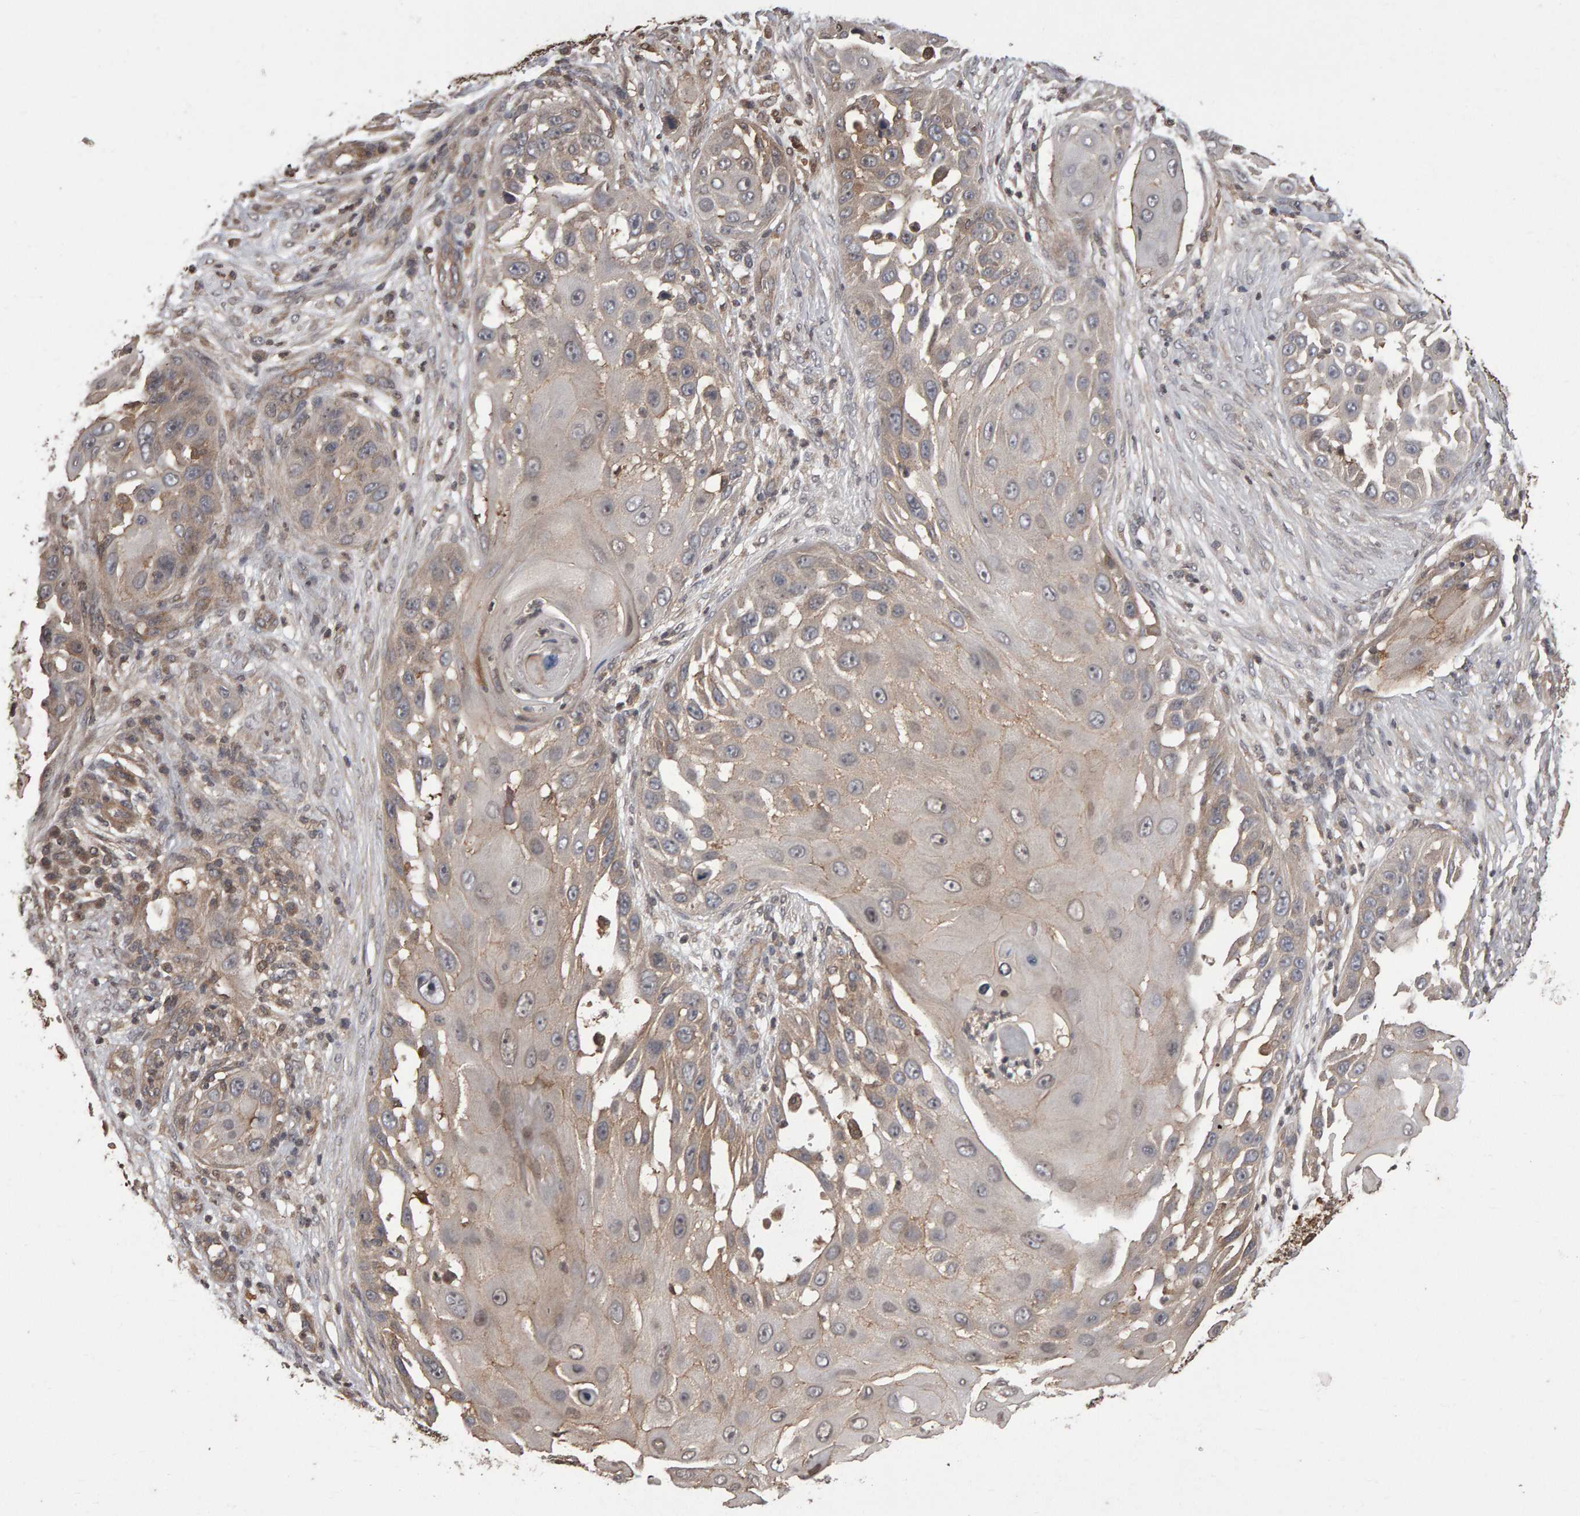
{"staining": {"intensity": "weak", "quantity": "<25%", "location": "cytoplasmic/membranous"}, "tissue": "skin cancer", "cell_type": "Tumor cells", "image_type": "cancer", "snomed": [{"axis": "morphology", "description": "Squamous cell carcinoma, NOS"}, {"axis": "topography", "description": "Skin"}], "caption": "High magnification brightfield microscopy of squamous cell carcinoma (skin) stained with DAB (brown) and counterstained with hematoxylin (blue): tumor cells show no significant expression.", "gene": "SCRIB", "patient": {"sex": "female", "age": 44}}